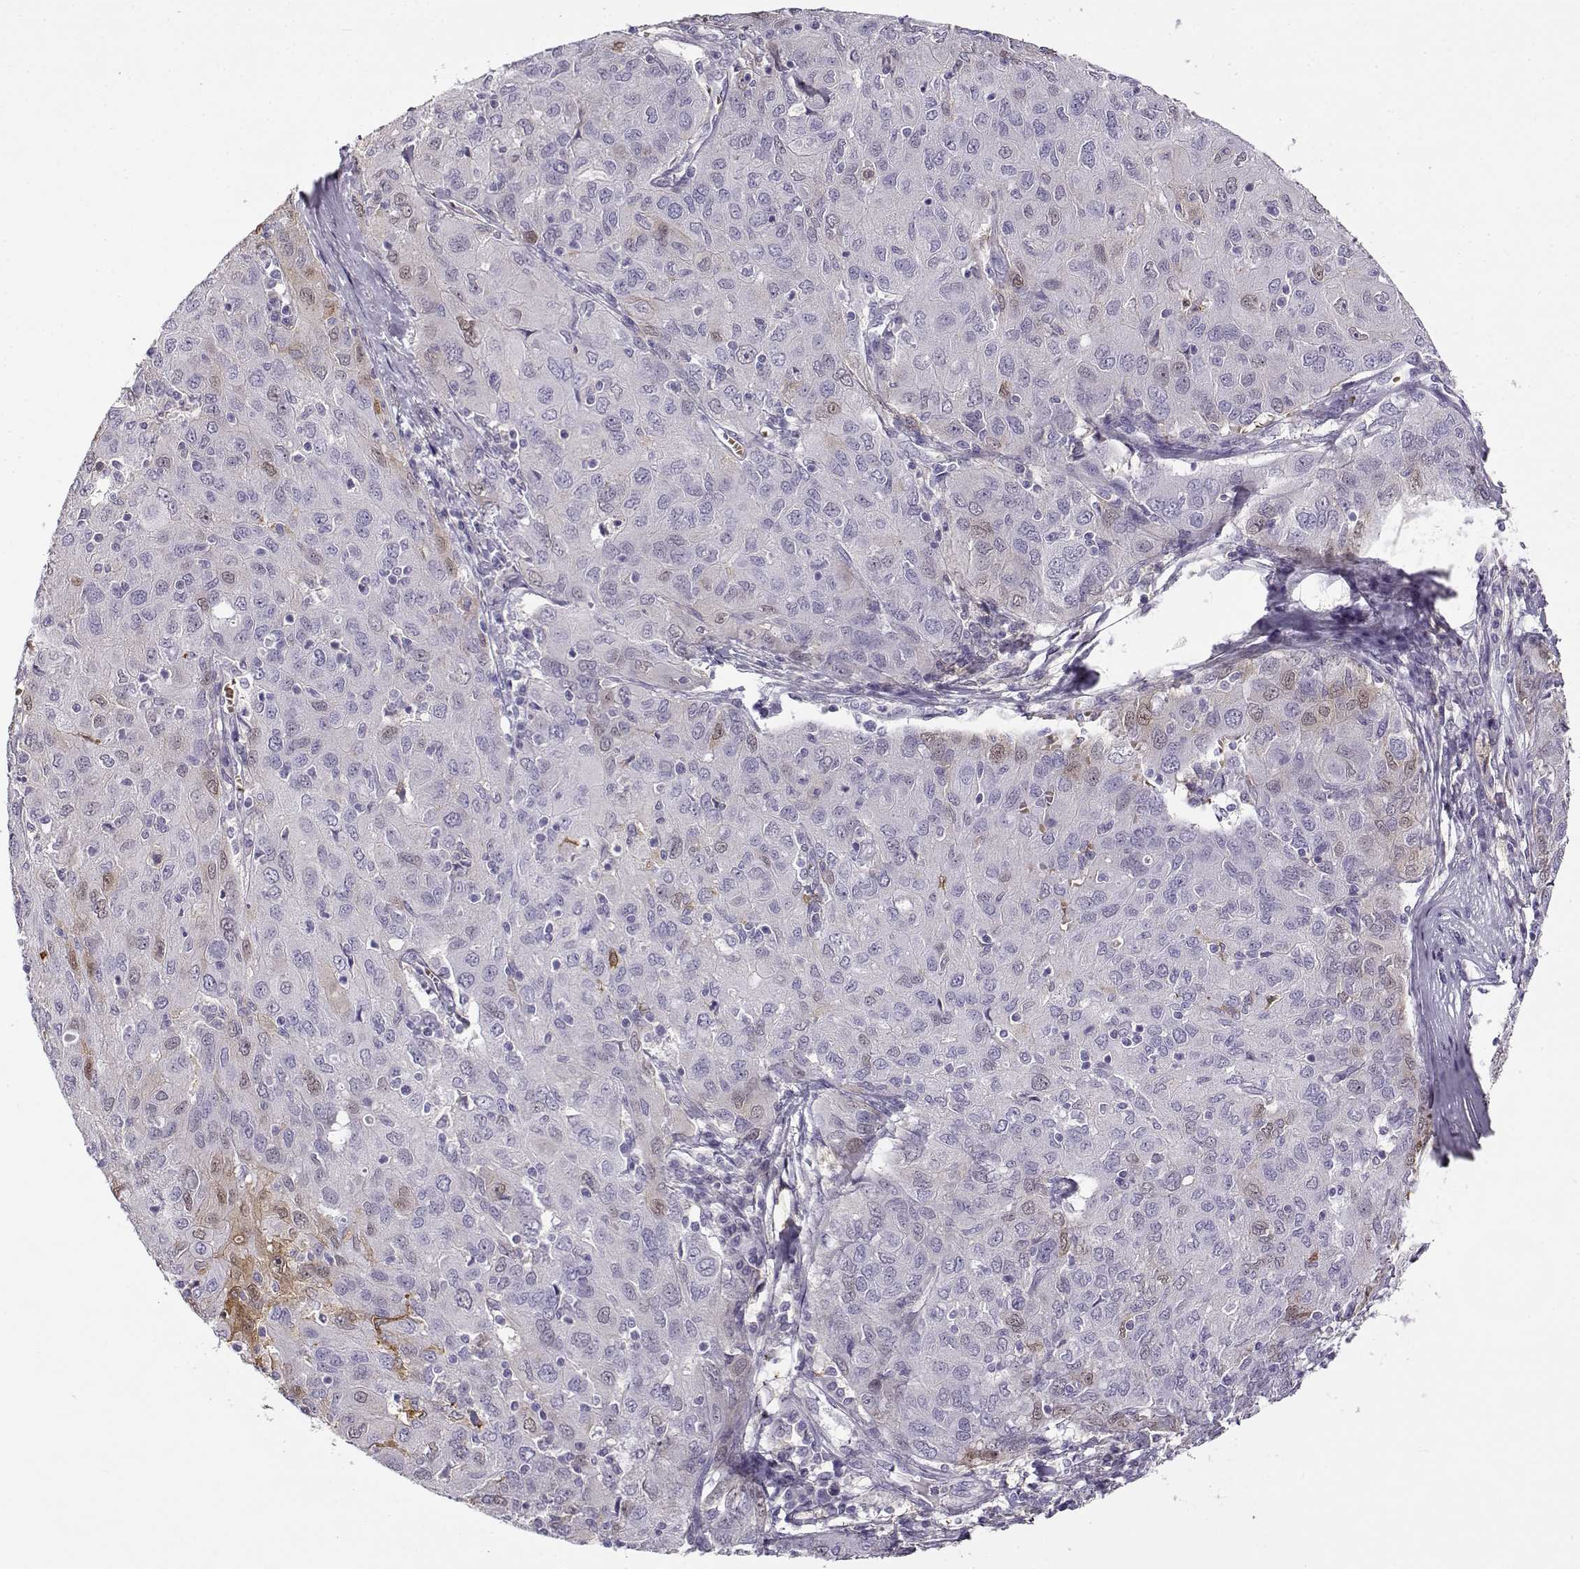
{"staining": {"intensity": "weak", "quantity": "<25%", "location": "cytoplasmic/membranous"}, "tissue": "ovarian cancer", "cell_type": "Tumor cells", "image_type": "cancer", "snomed": [{"axis": "morphology", "description": "Carcinoma, endometroid"}, {"axis": "topography", "description": "Ovary"}], "caption": "Tumor cells are negative for brown protein staining in ovarian endometroid carcinoma.", "gene": "UCP3", "patient": {"sex": "female", "age": 50}}